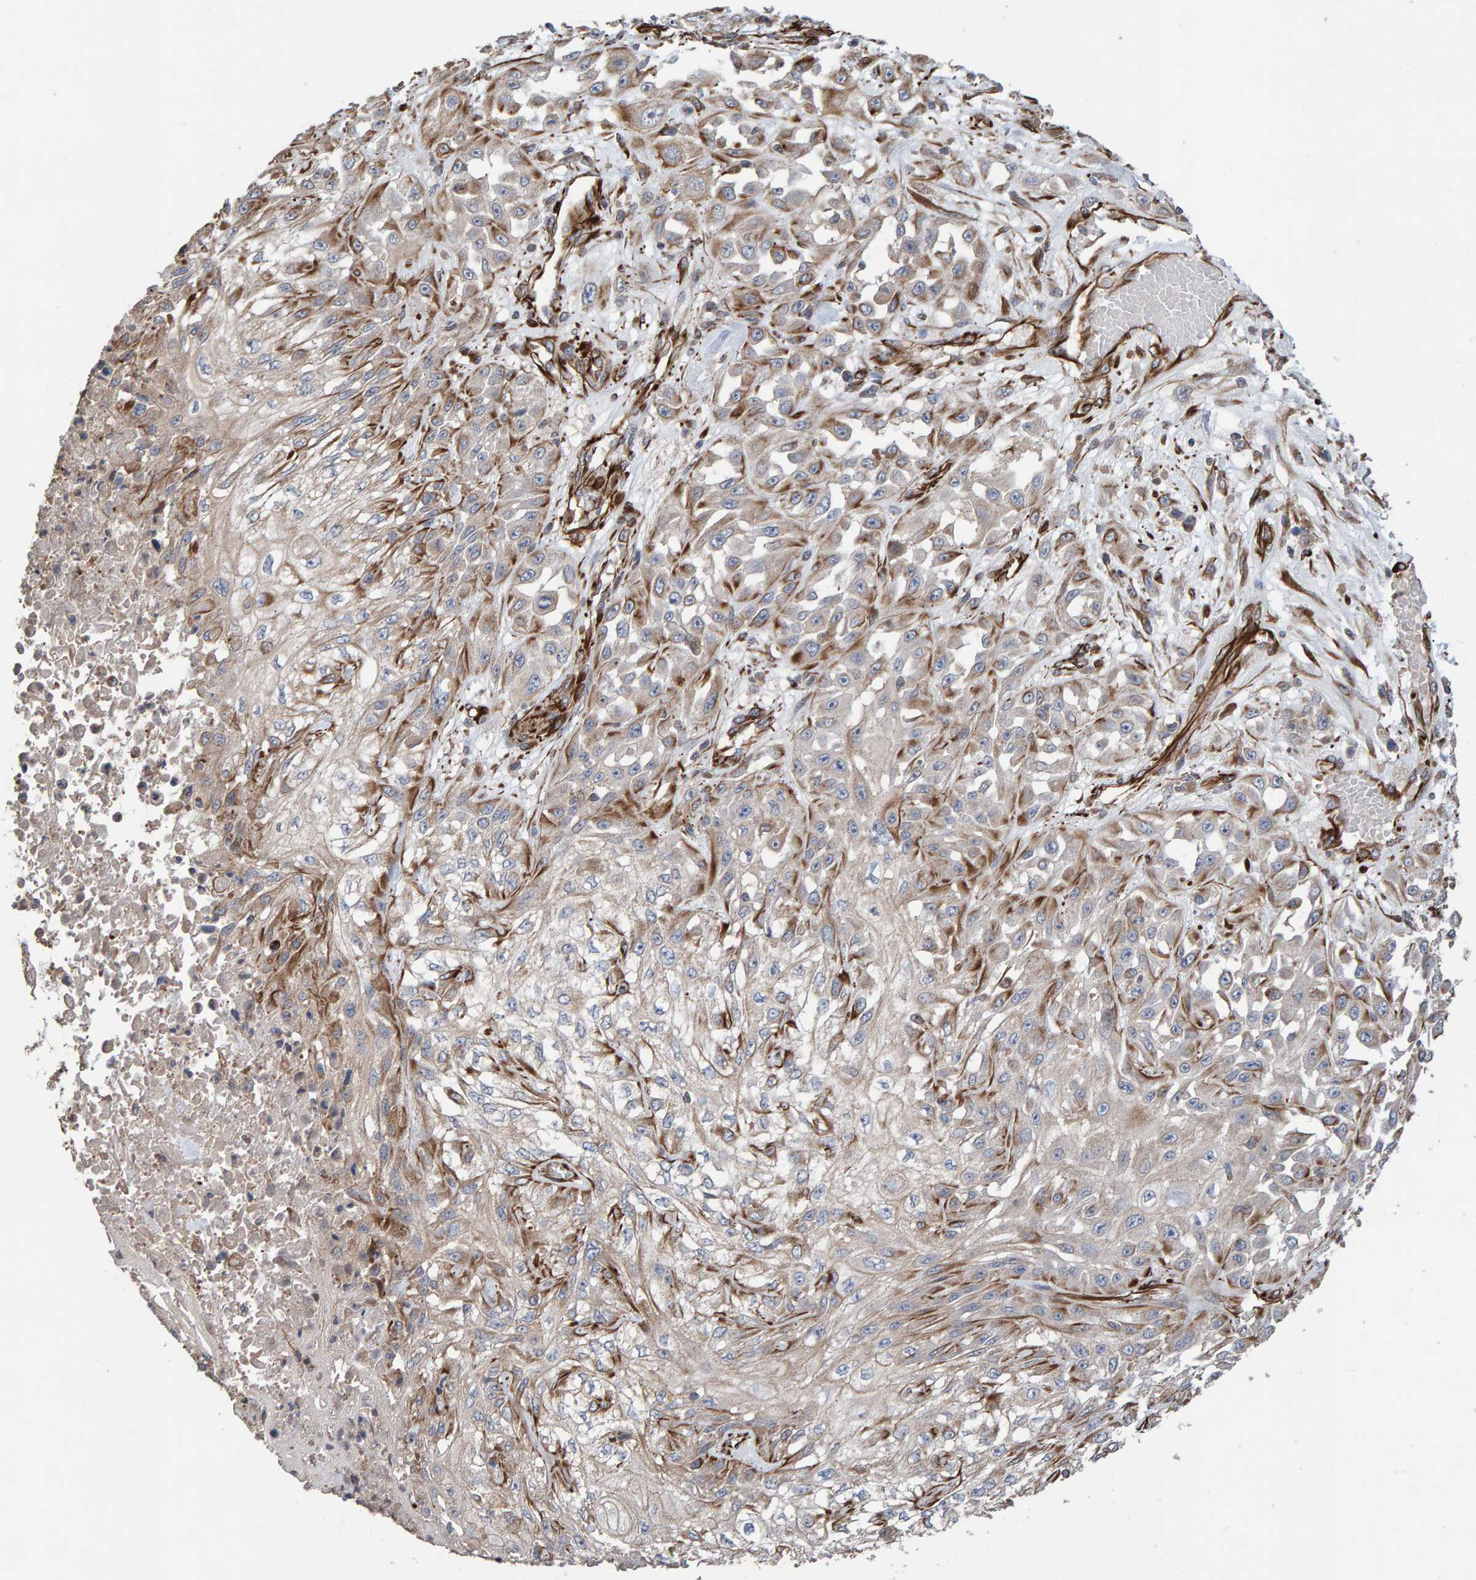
{"staining": {"intensity": "weak", "quantity": ">75%", "location": "cytoplasmic/membranous"}, "tissue": "skin cancer", "cell_type": "Tumor cells", "image_type": "cancer", "snomed": [{"axis": "morphology", "description": "Squamous cell carcinoma, NOS"}, {"axis": "morphology", "description": "Squamous cell carcinoma, metastatic, NOS"}, {"axis": "topography", "description": "Skin"}, {"axis": "topography", "description": "Lymph node"}], "caption": "Immunohistochemical staining of skin cancer (metastatic squamous cell carcinoma) reveals low levels of weak cytoplasmic/membranous staining in approximately >75% of tumor cells. Nuclei are stained in blue.", "gene": "ZNF347", "patient": {"sex": "male", "age": 75}}